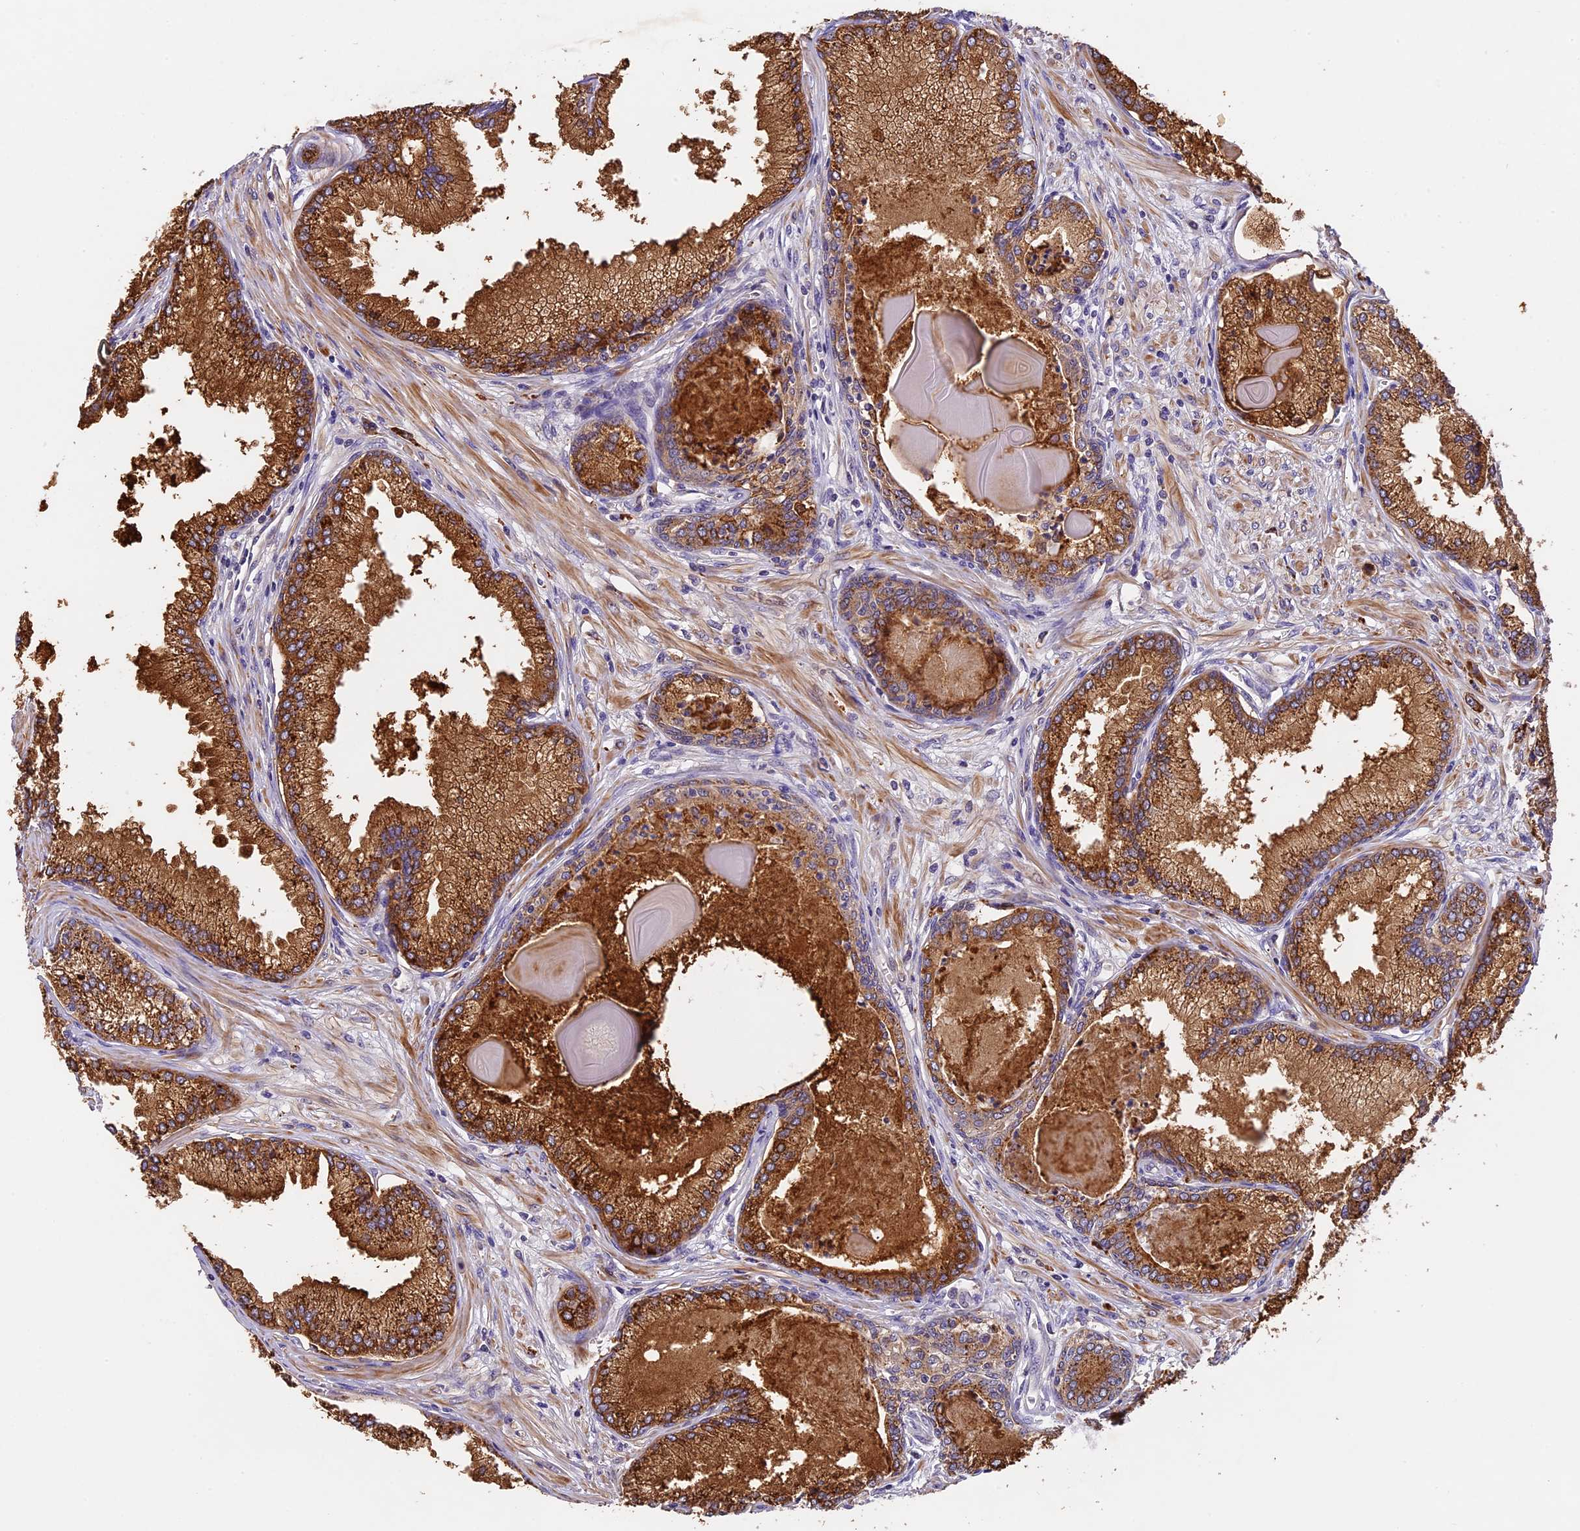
{"staining": {"intensity": "strong", "quantity": ">75%", "location": "cytoplasmic/membranous"}, "tissue": "prostate cancer", "cell_type": "Tumor cells", "image_type": "cancer", "snomed": [{"axis": "morphology", "description": "Adenocarcinoma, High grade"}, {"axis": "topography", "description": "Prostate"}], "caption": "Brown immunohistochemical staining in prostate high-grade adenocarcinoma exhibits strong cytoplasmic/membranous positivity in approximately >75% of tumor cells.", "gene": "COPE", "patient": {"sex": "male", "age": 74}}